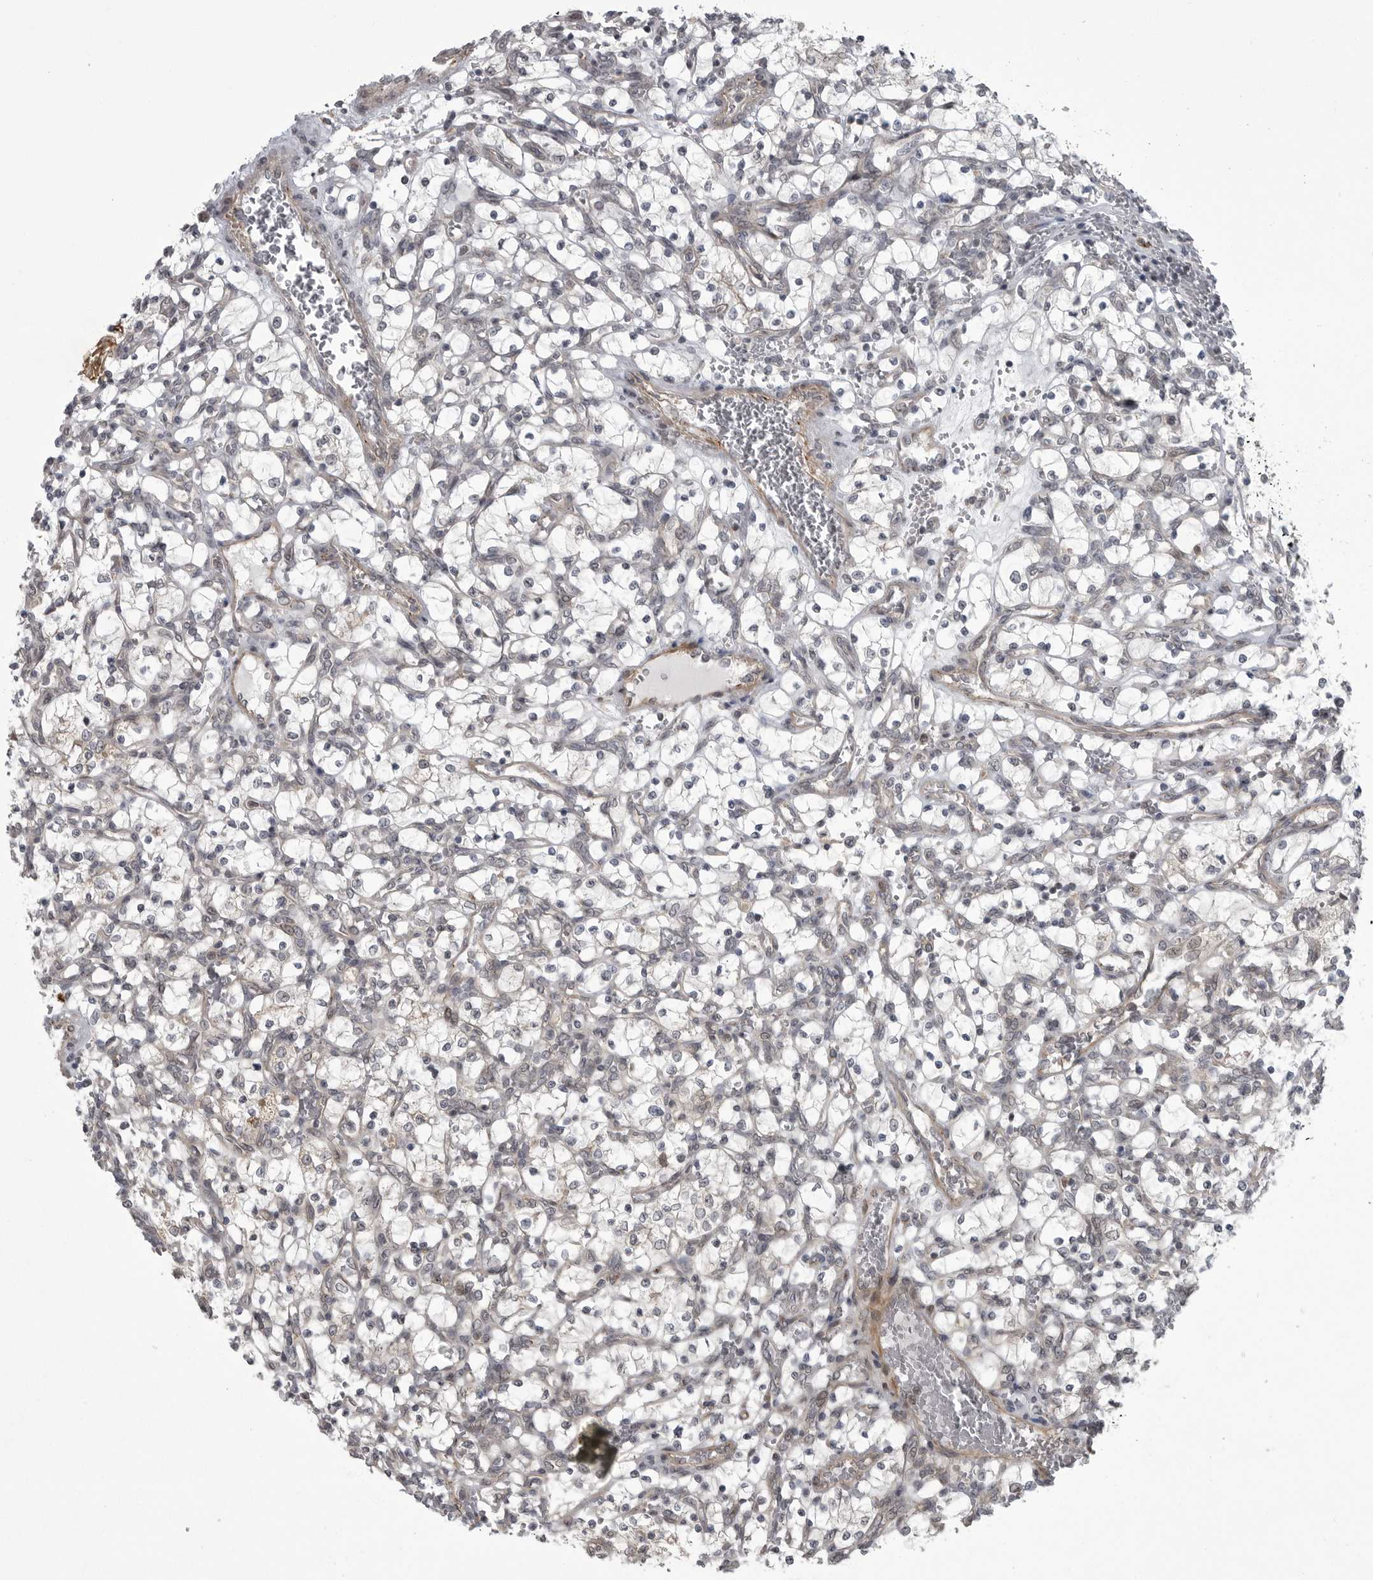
{"staining": {"intensity": "negative", "quantity": "none", "location": "none"}, "tissue": "renal cancer", "cell_type": "Tumor cells", "image_type": "cancer", "snomed": [{"axis": "morphology", "description": "Adenocarcinoma, NOS"}, {"axis": "topography", "description": "Kidney"}], "caption": "A high-resolution image shows IHC staining of renal adenocarcinoma, which shows no significant expression in tumor cells.", "gene": "PPP1R9A", "patient": {"sex": "female", "age": 69}}